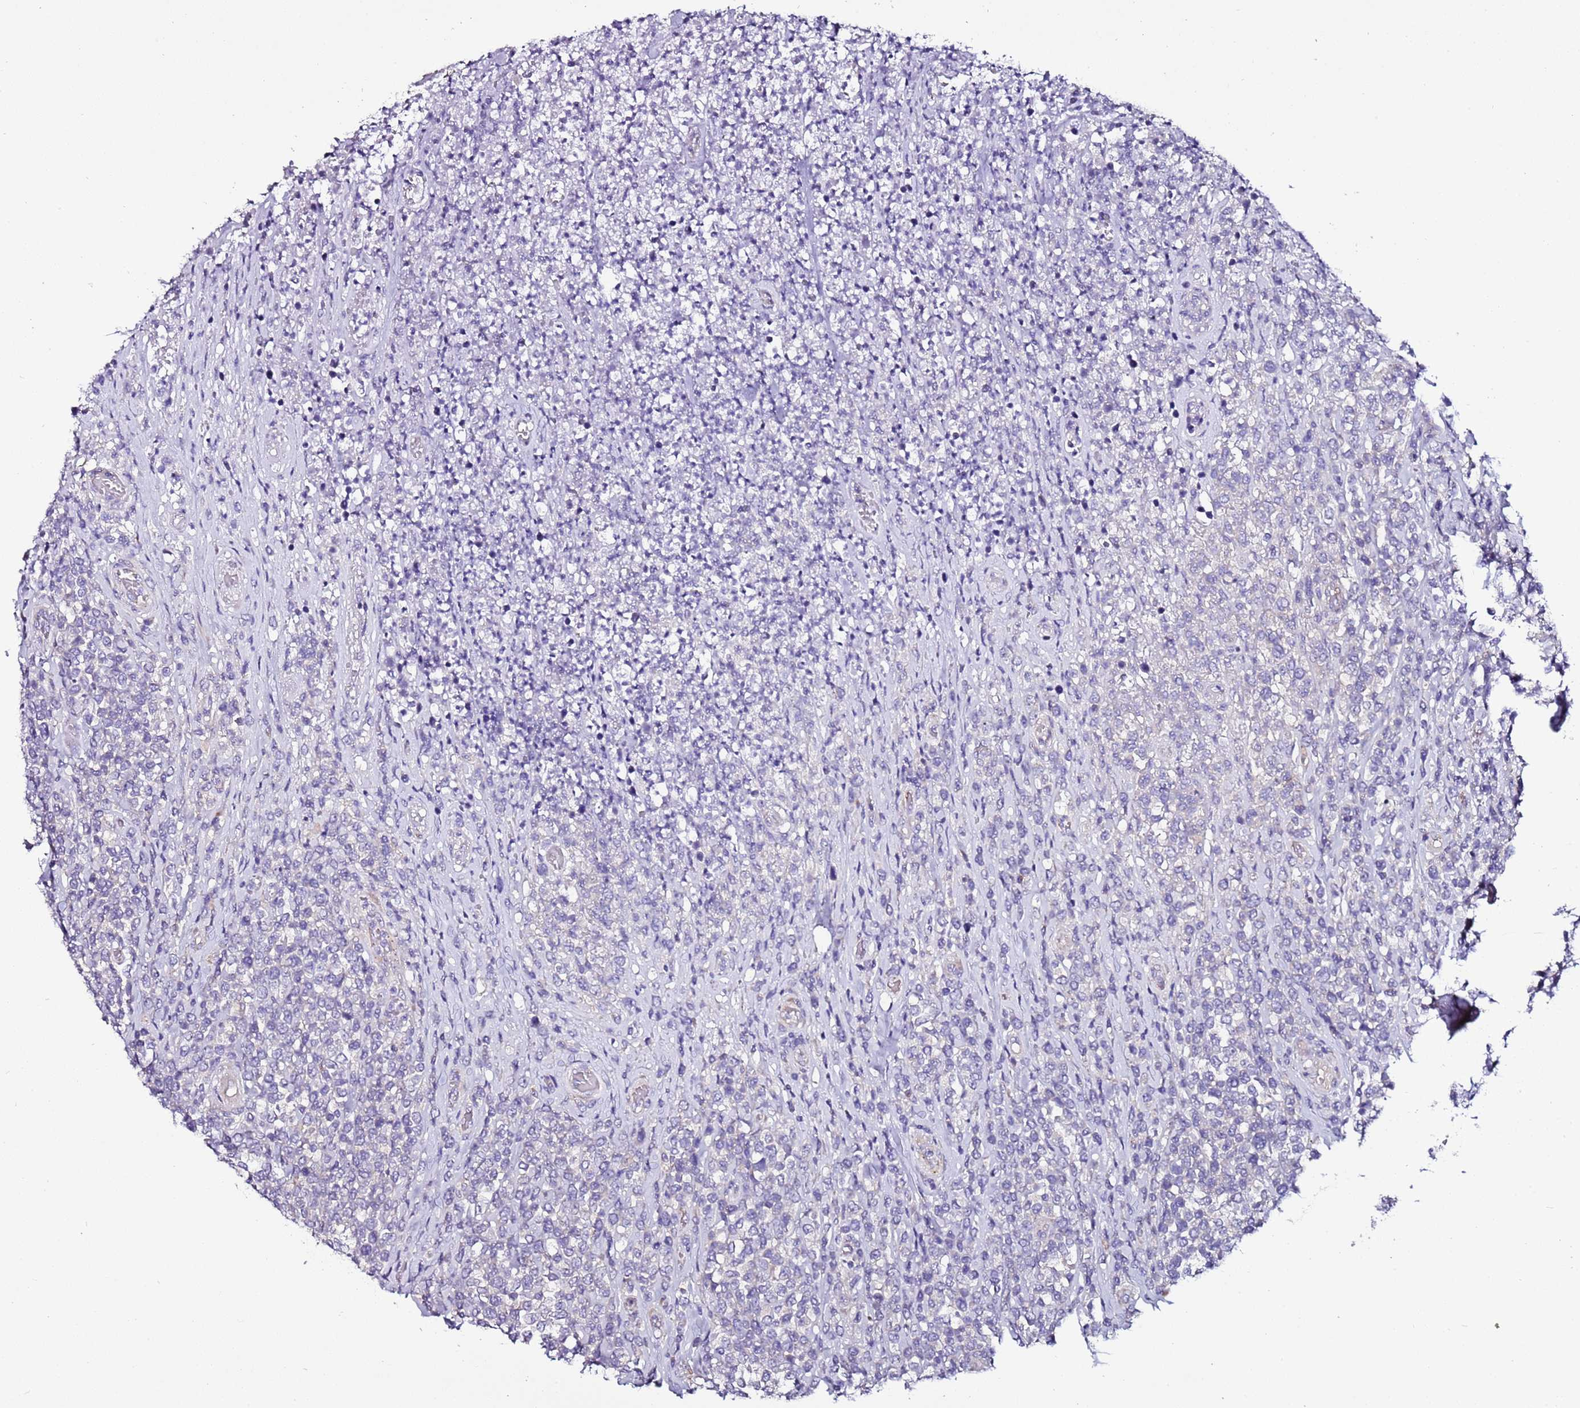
{"staining": {"intensity": "negative", "quantity": "none", "location": "none"}, "tissue": "lymphoma", "cell_type": "Tumor cells", "image_type": "cancer", "snomed": [{"axis": "morphology", "description": "Malignant lymphoma, non-Hodgkin's type, High grade"}, {"axis": "topography", "description": "Soft tissue"}], "caption": "Immunohistochemistry of human malignant lymphoma, non-Hodgkin's type (high-grade) displays no expression in tumor cells.", "gene": "FAM20A", "patient": {"sex": "female", "age": 56}}